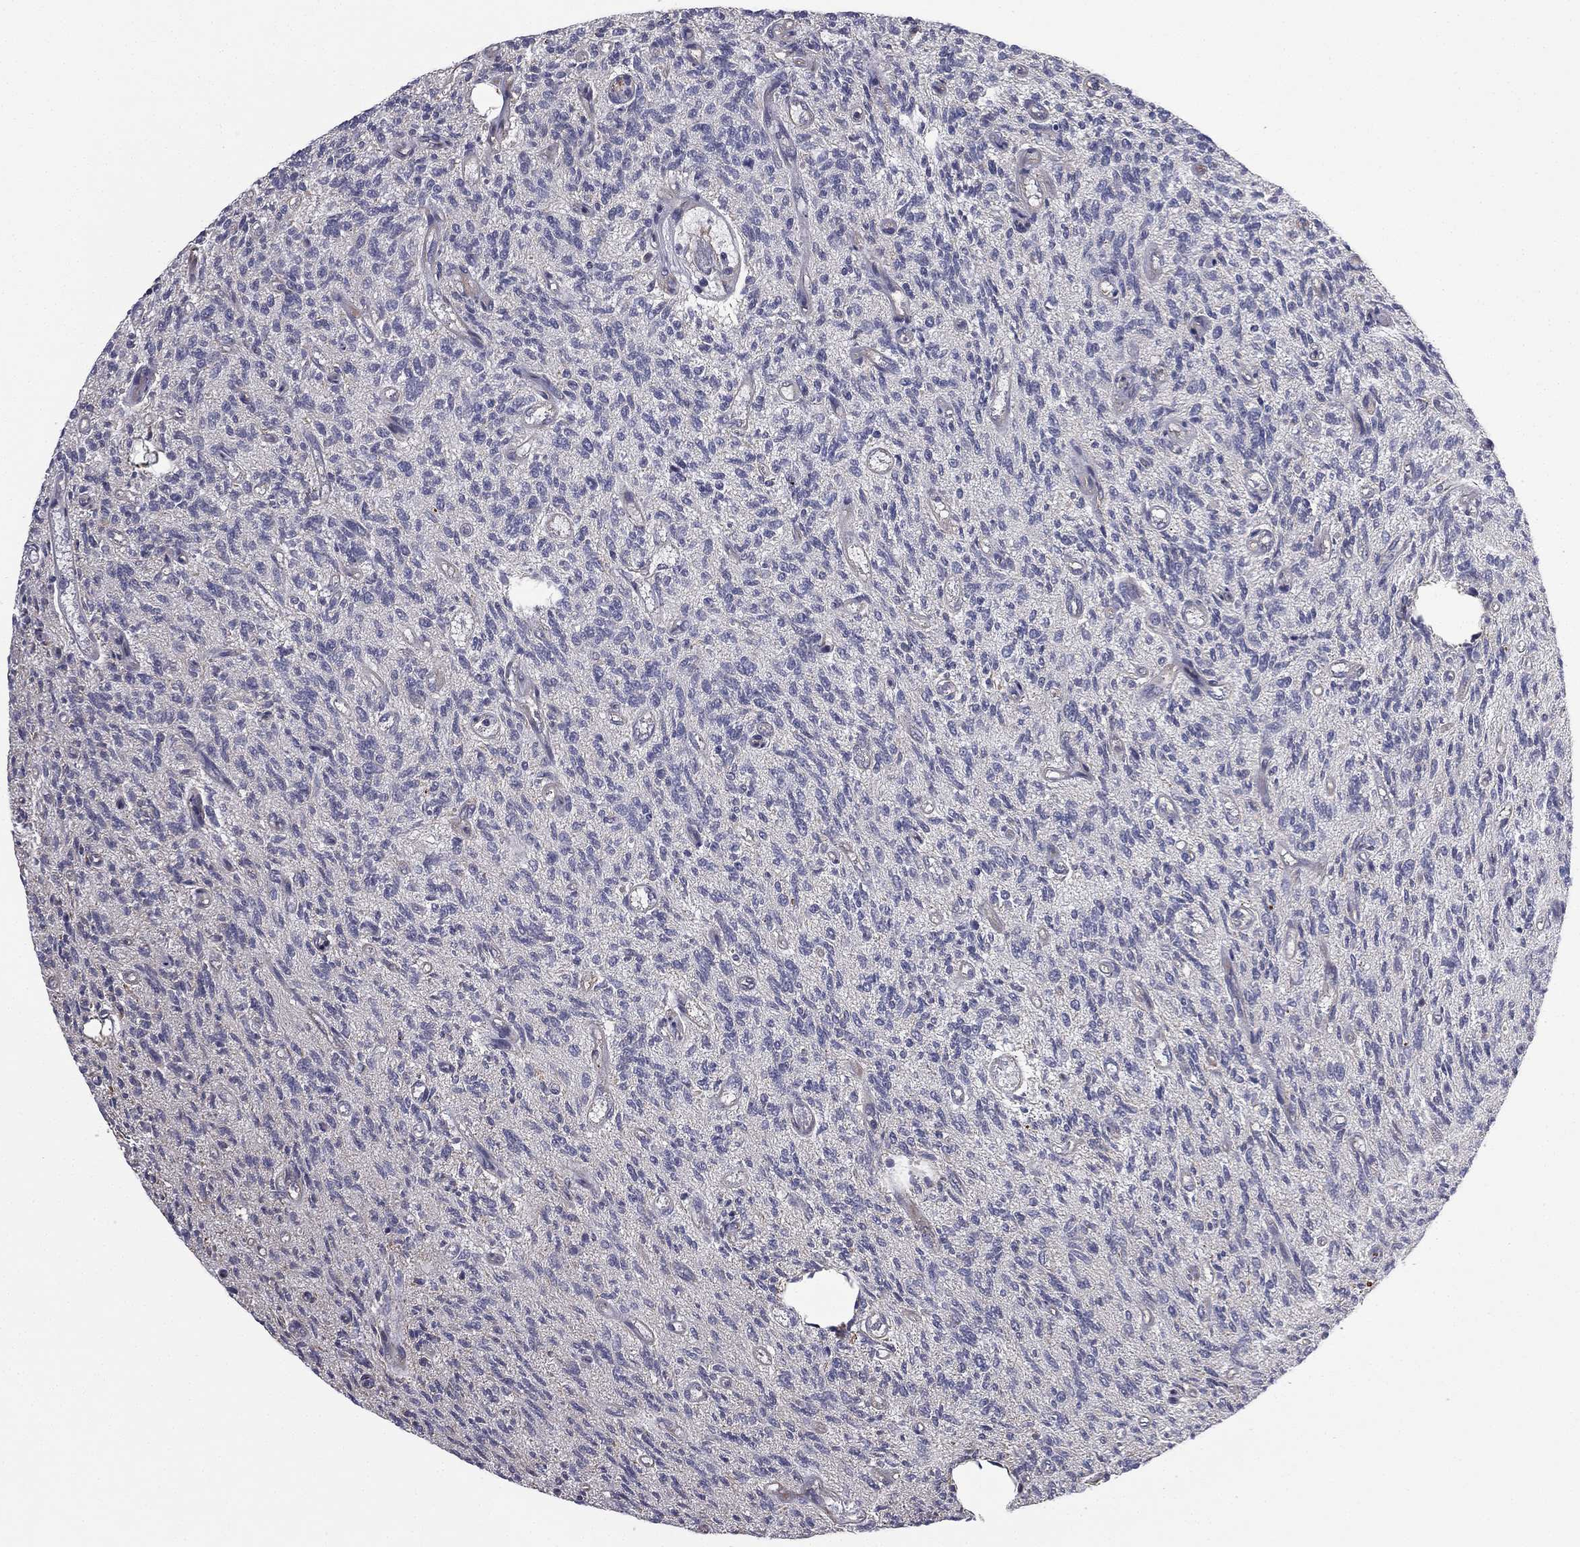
{"staining": {"intensity": "negative", "quantity": "none", "location": "none"}, "tissue": "glioma", "cell_type": "Tumor cells", "image_type": "cancer", "snomed": [{"axis": "morphology", "description": "Glioma, malignant, High grade"}, {"axis": "topography", "description": "Brain"}], "caption": "Image shows no protein positivity in tumor cells of malignant glioma (high-grade) tissue.", "gene": "SCUBE1", "patient": {"sex": "male", "age": 64}}